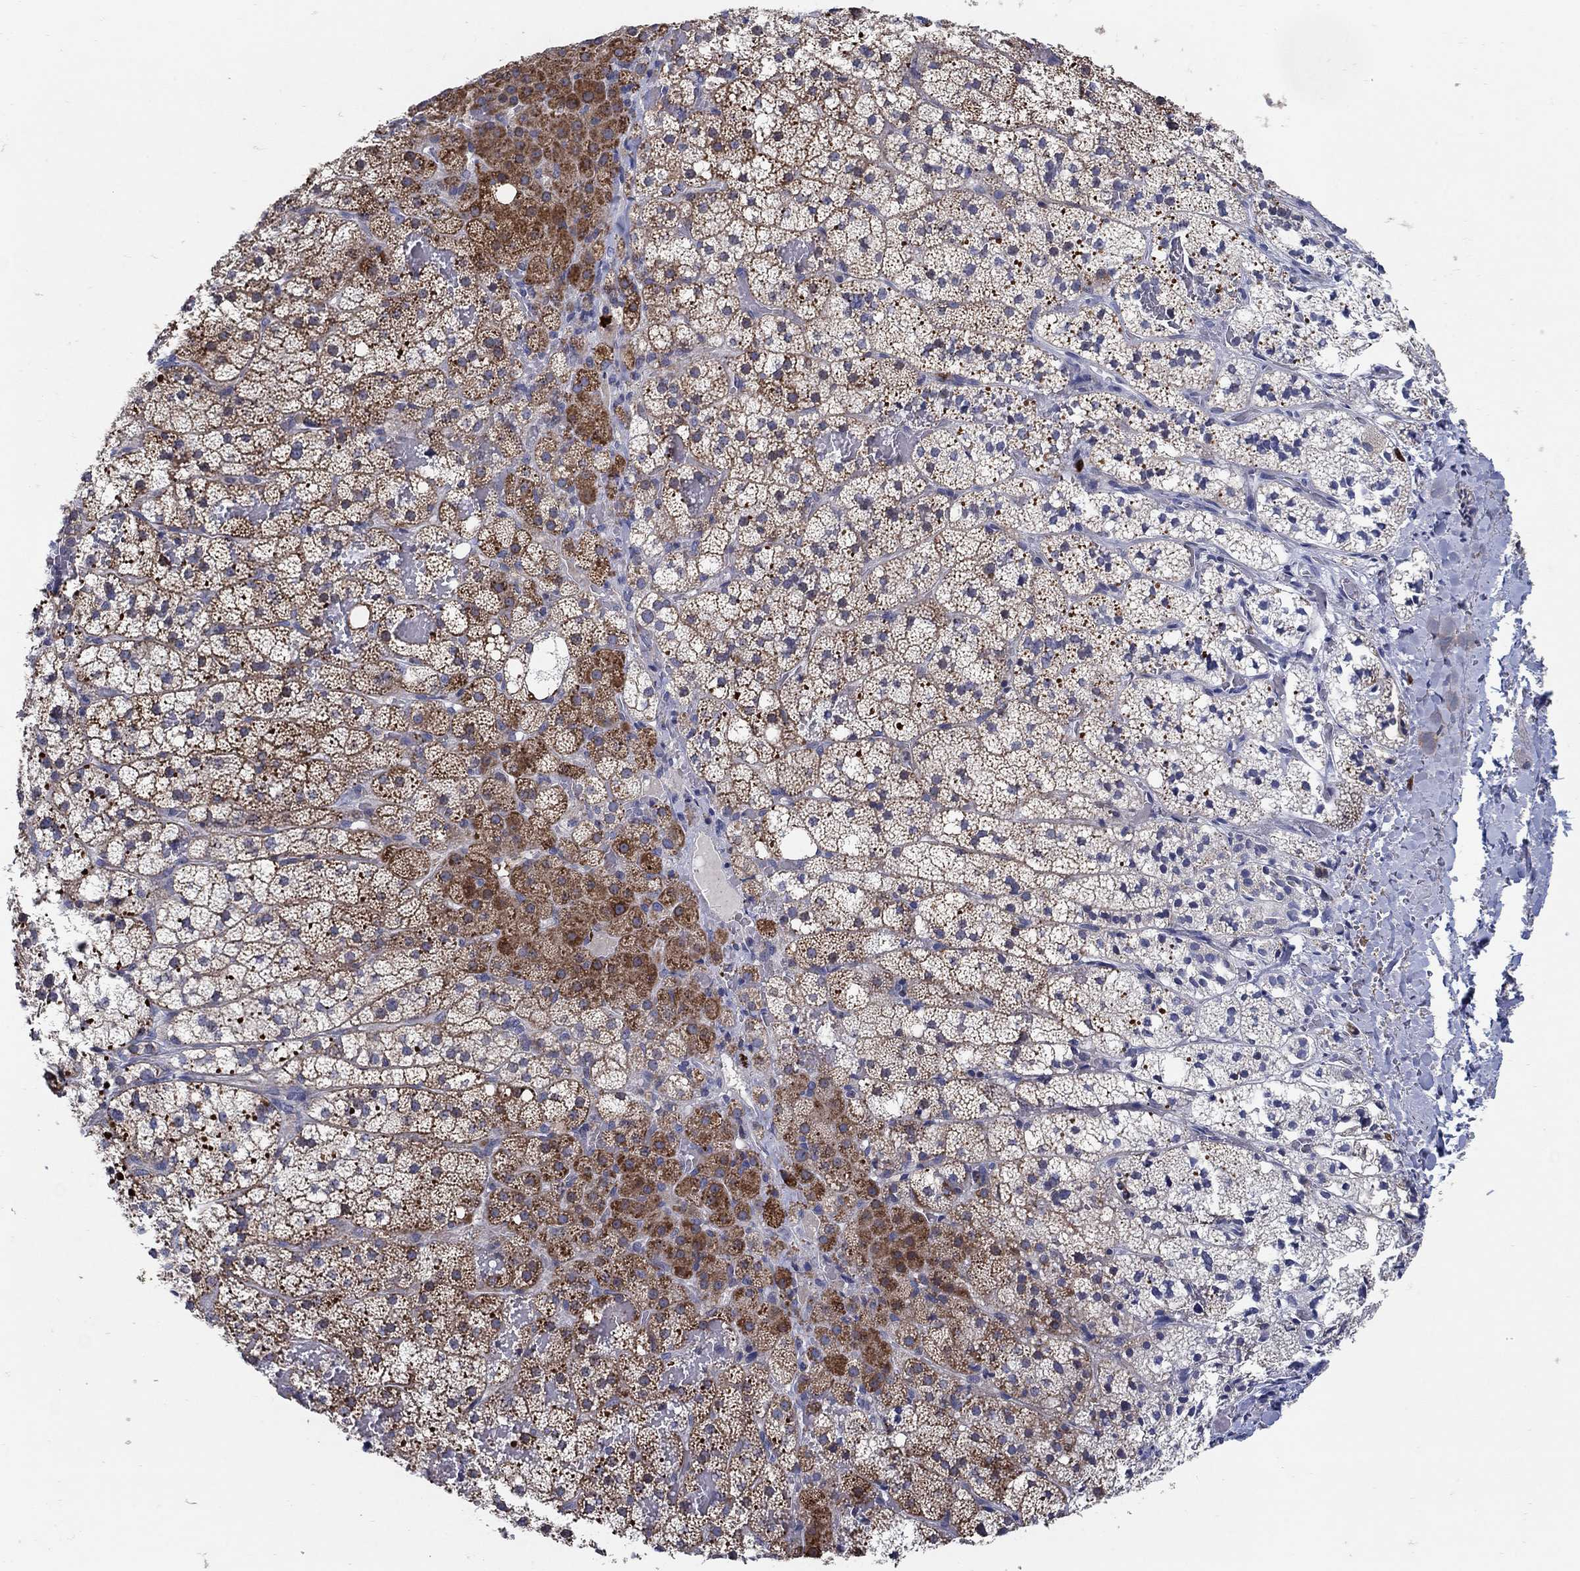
{"staining": {"intensity": "strong", "quantity": "<25%", "location": "cytoplasmic/membranous"}, "tissue": "adrenal gland", "cell_type": "Glandular cells", "image_type": "normal", "snomed": [{"axis": "morphology", "description": "Normal tissue, NOS"}, {"axis": "topography", "description": "Adrenal gland"}], "caption": "Brown immunohistochemical staining in benign human adrenal gland shows strong cytoplasmic/membranous positivity in about <25% of glandular cells.", "gene": "HMX2", "patient": {"sex": "male", "age": 53}}